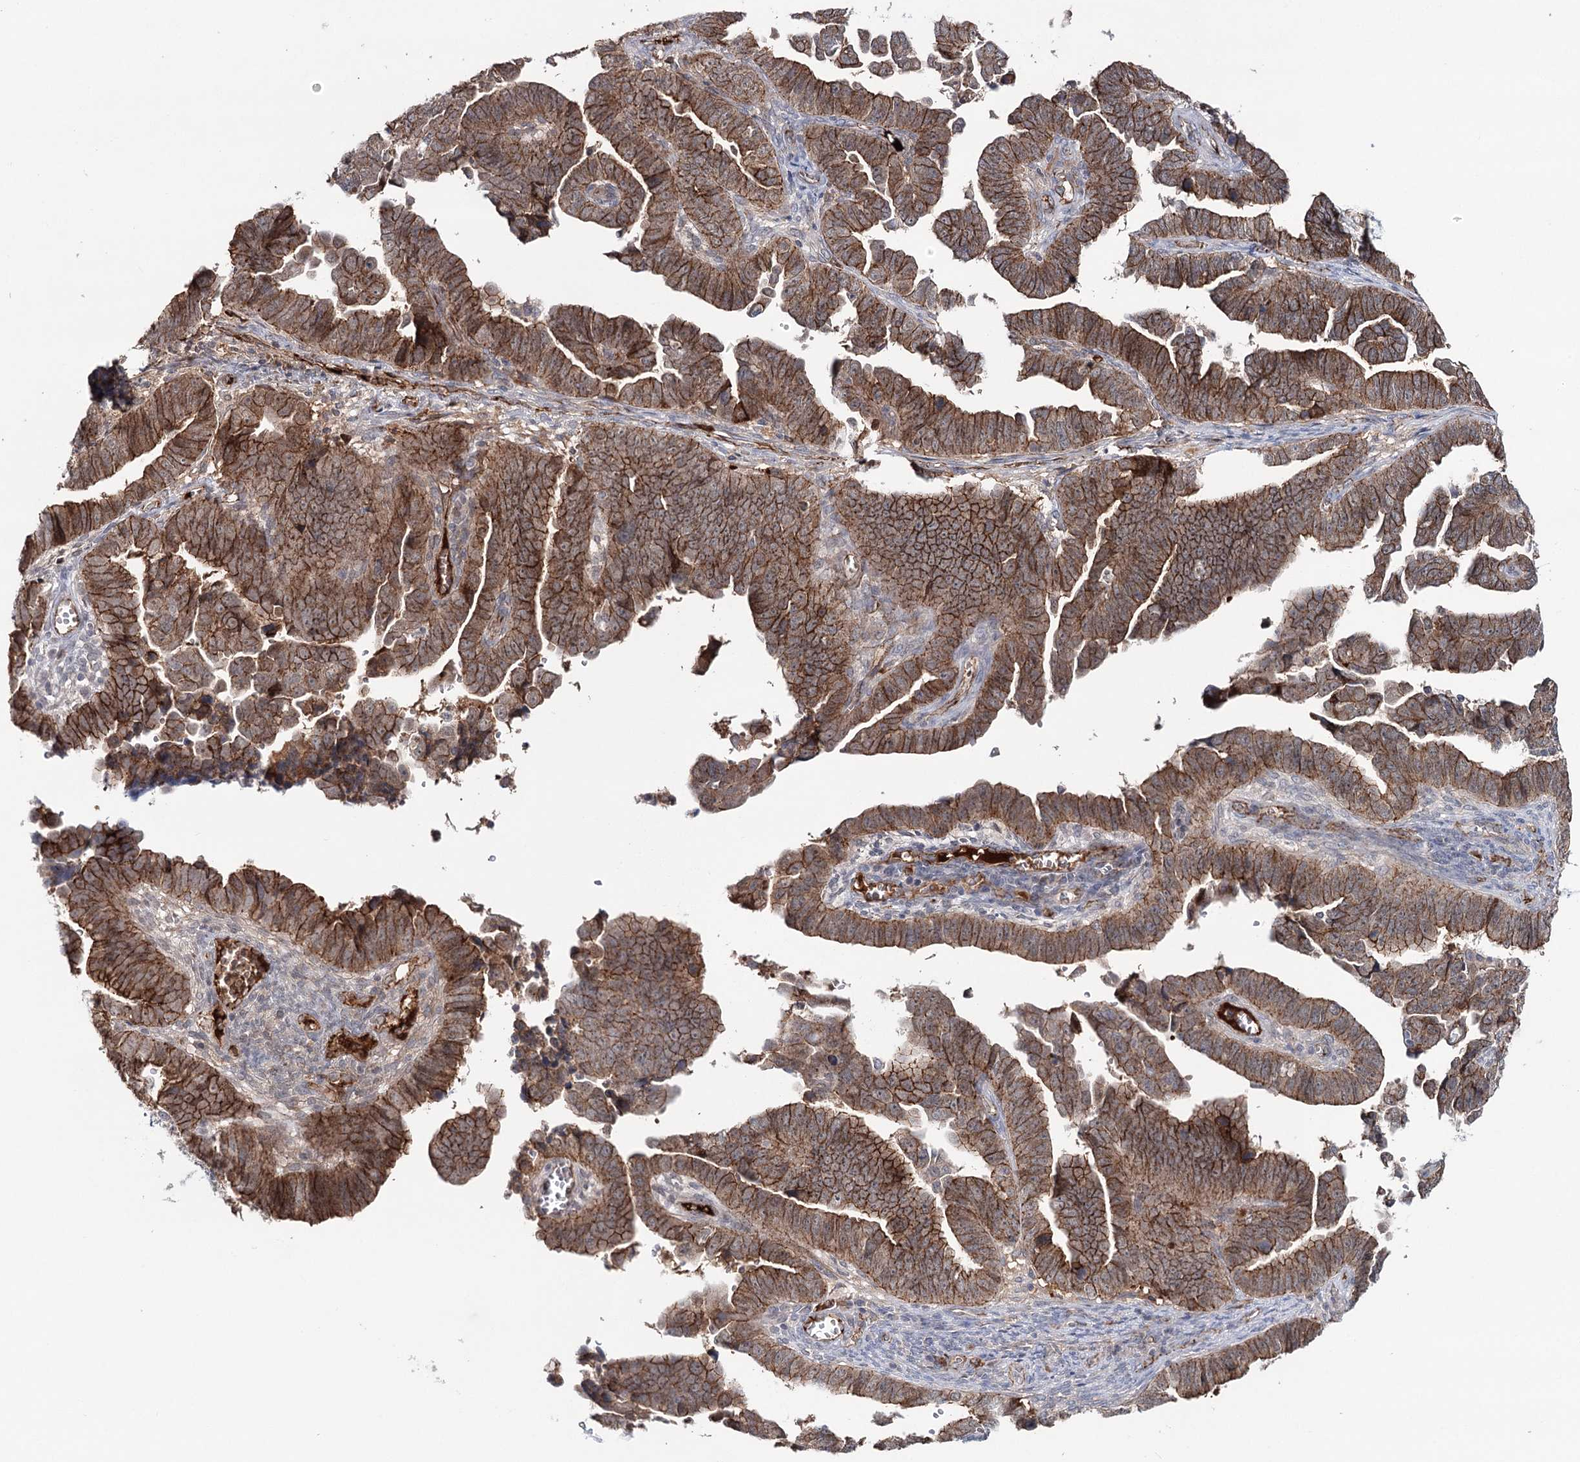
{"staining": {"intensity": "strong", "quantity": ">75%", "location": "cytoplasmic/membranous"}, "tissue": "endometrial cancer", "cell_type": "Tumor cells", "image_type": "cancer", "snomed": [{"axis": "morphology", "description": "Adenocarcinoma, NOS"}, {"axis": "topography", "description": "Endometrium"}], "caption": "Strong cytoplasmic/membranous positivity is appreciated in about >75% of tumor cells in endometrial cancer (adenocarcinoma). Nuclei are stained in blue.", "gene": "PKP4", "patient": {"sex": "female", "age": 75}}